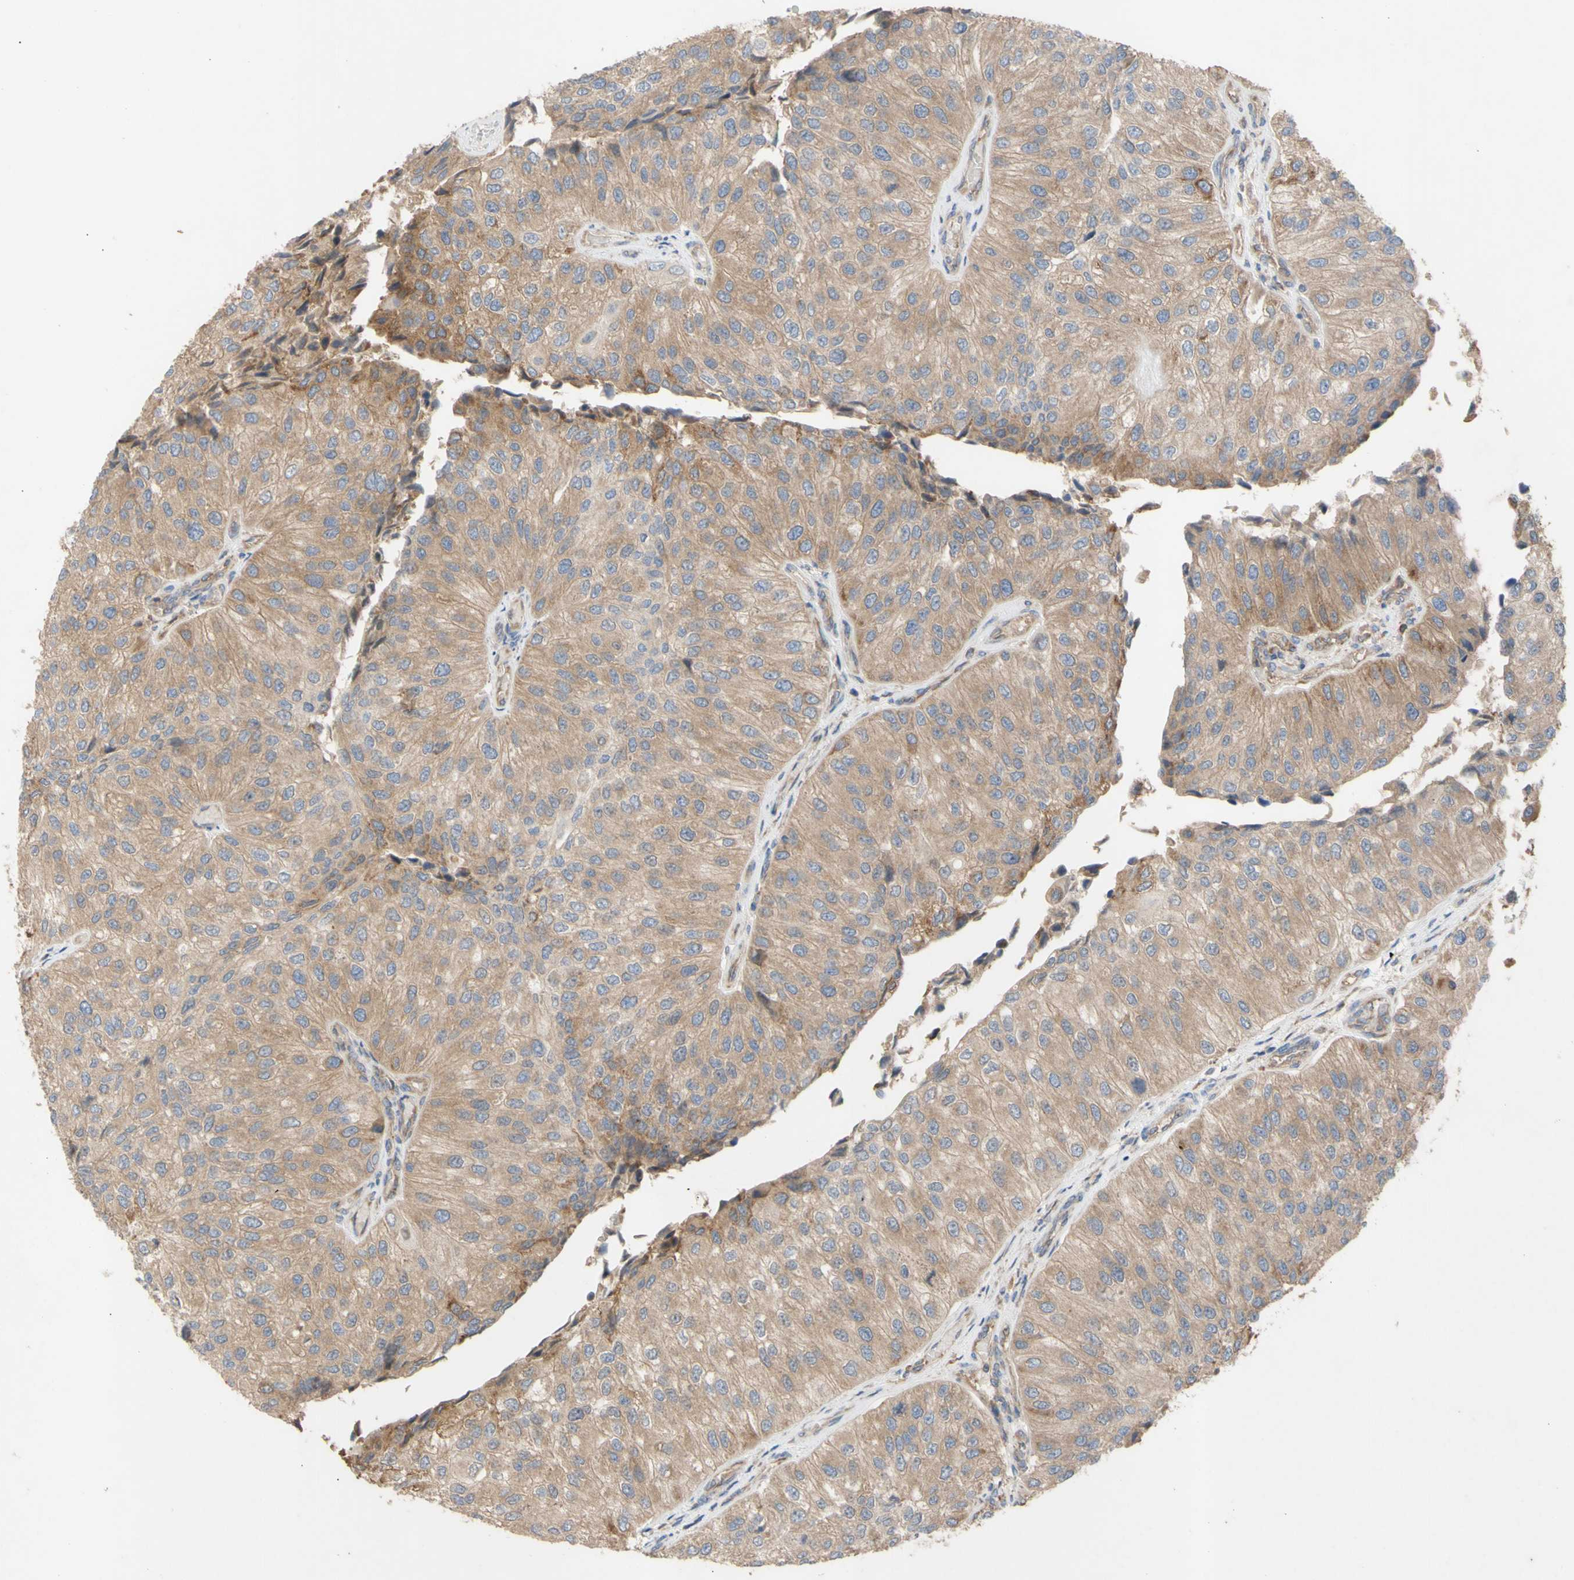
{"staining": {"intensity": "weak", "quantity": ">75%", "location": "cytoplasmic/membranous"}, "tissue": "urothelial cancer", "cell_type": "Tumor cells", "image_type": "cancer", "snomed": [{"axis": "morphology", "description": "Urothelial carcinoma, High grade"}, {"axis": "topography", "description": "Kidney"}, {"axis": "topography", "description": "Urinary bladder"}], "caption": "Immunohistochemistry (IHC) image of urothelial cancer stained for a protein (brown), which reveals low levels of weak cytoplasmic/membranous staining in approximately >75% of tumor cells.", "gene": "EIF2S3", "patient": {"sex": "male", "age": 77}}